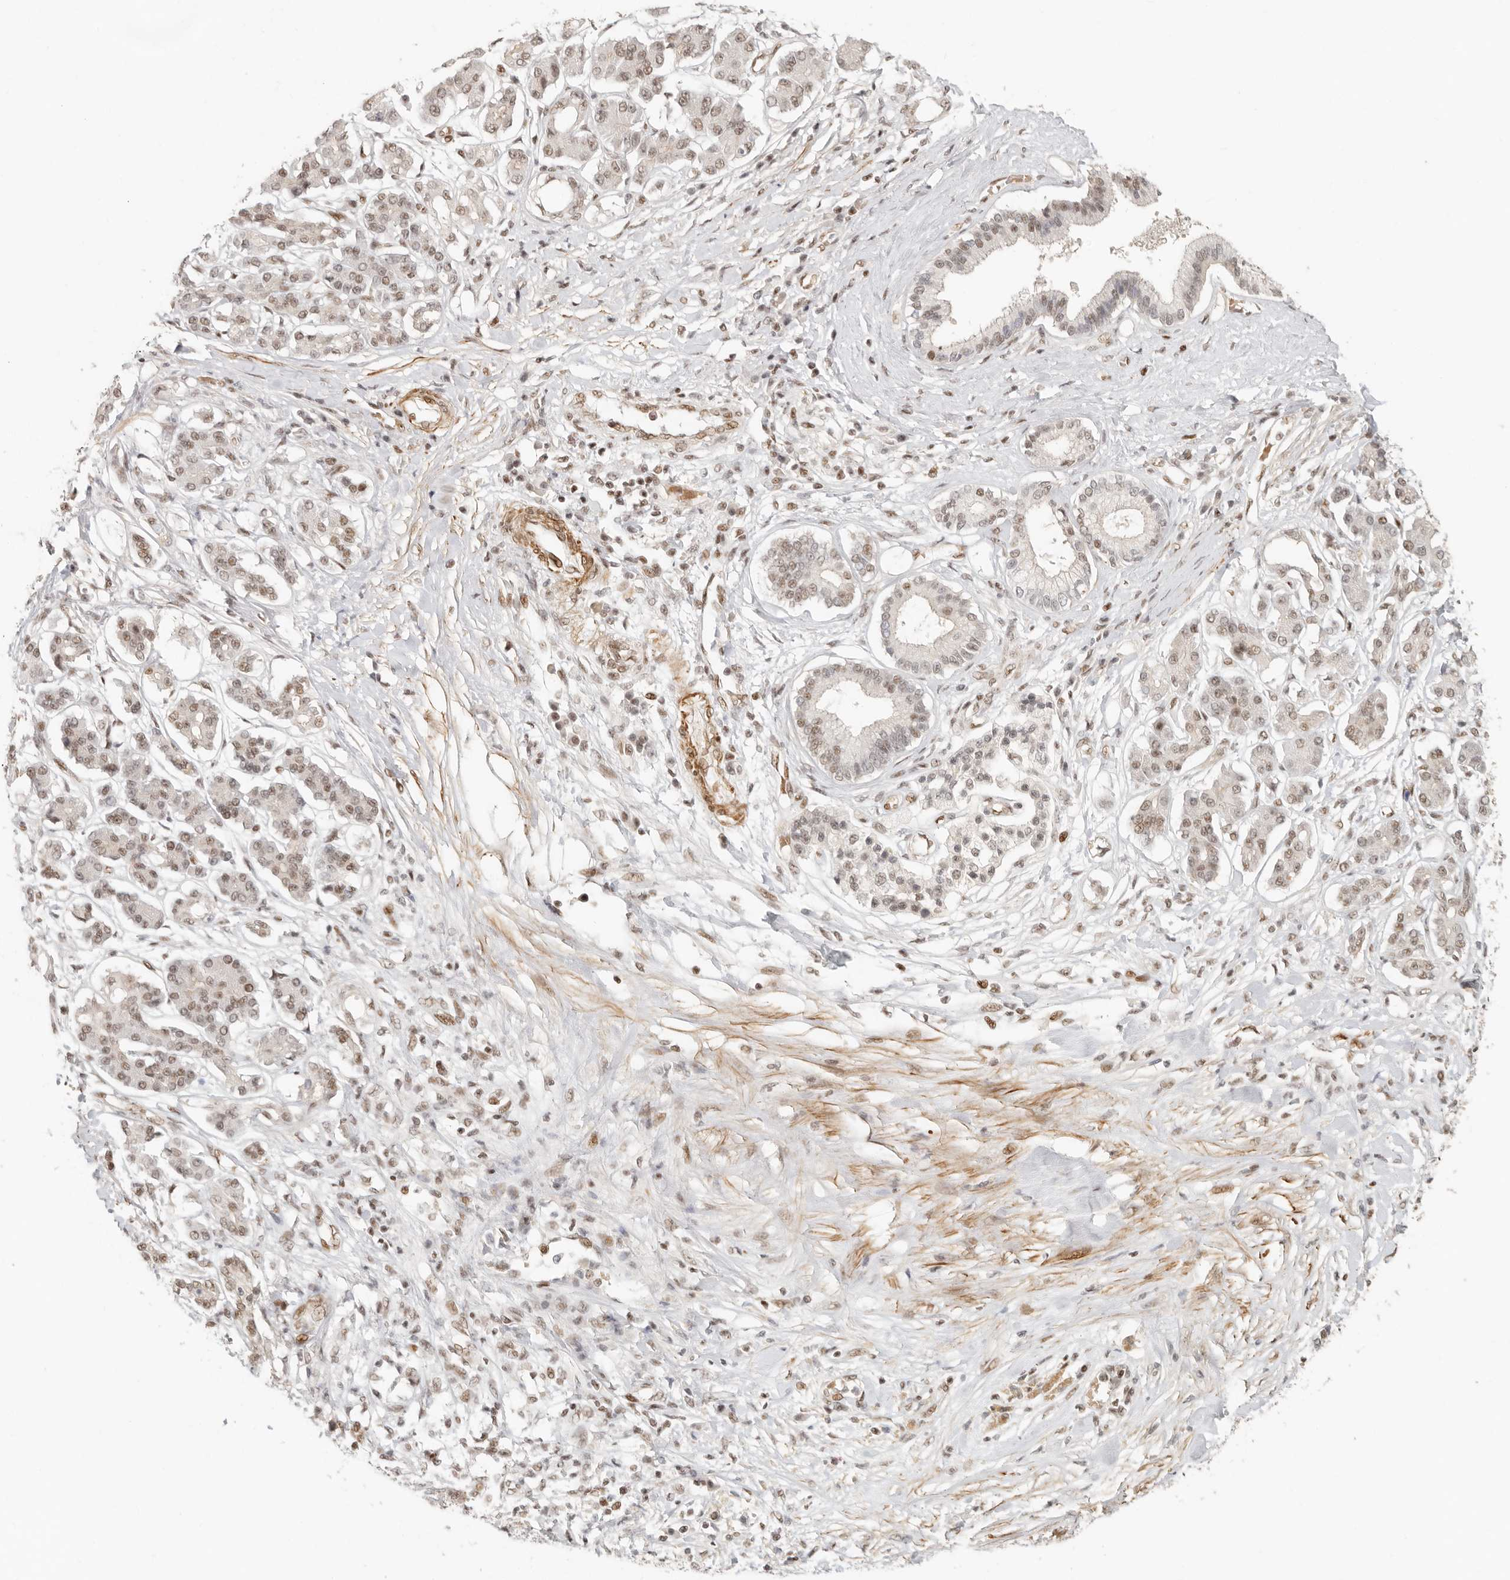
{"staining": {"intensity": "weak", "quantity": ">75%", "location": "nuclear"}, "tissue": "pancreatic cancer", "cell_type": "Tumor cells", "image_type": "cancer", "snomed": [{"axis": "morphology", "description": "Adenocarcinoma, NOS"}, {"axis": "topography", "description": "Pancreas"}], "caption": "Pancreatic cancer (adenocarcinoma) was stained to show a protein in brown. There is low levels of weak nuclear staining in approximately >75% of tumor cells.", "gene": "GABPA", "patient": {"sex": "female", "age": 56}}